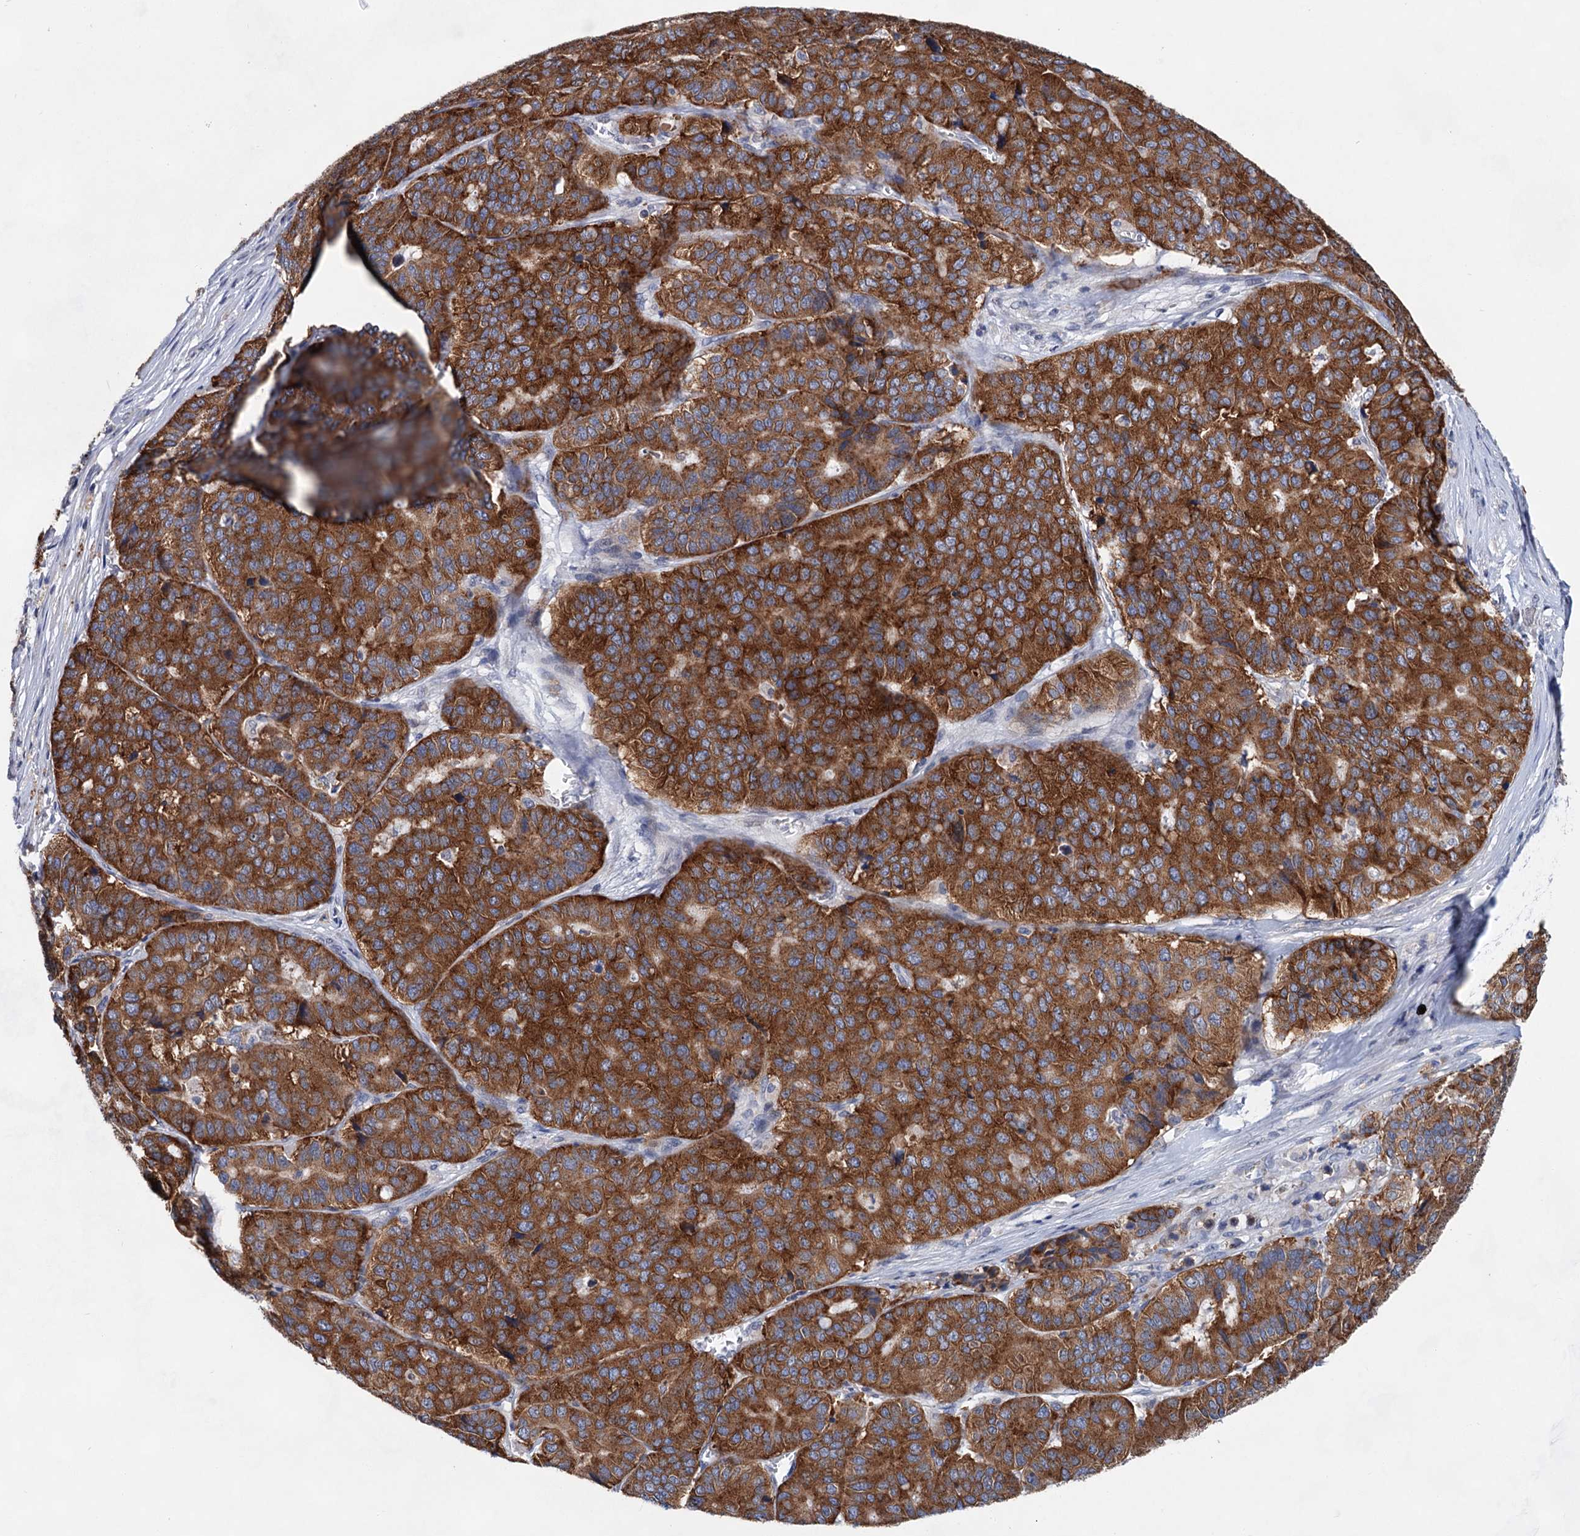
{"staining": {"intensity": "strong", "quantity": ">75%", "location": "cytoplasmic/membranous"}, "tissue": "pancreatic cancer", "cell_type": "Tumor cells", "image_type": "cancer", "snomed": [{"axis": "morphology", "description": "Adenocarcinoma, NOS"}, {"axis": "topography", "description": "Pancreas"}], "caption": "Pancreatic adenocarcinoma tissue displays strong cytoplasmic/membranous expression in approximately >75% of tumor cells The protein of interest is stained brown, and the nuclei are stained in blue (DAB (3,3'-diaminobenzidine) IHC with brightfield microscopy, high magnification).", "gene": "MORN3", "patient": {"sex": "male", "age": 50}}